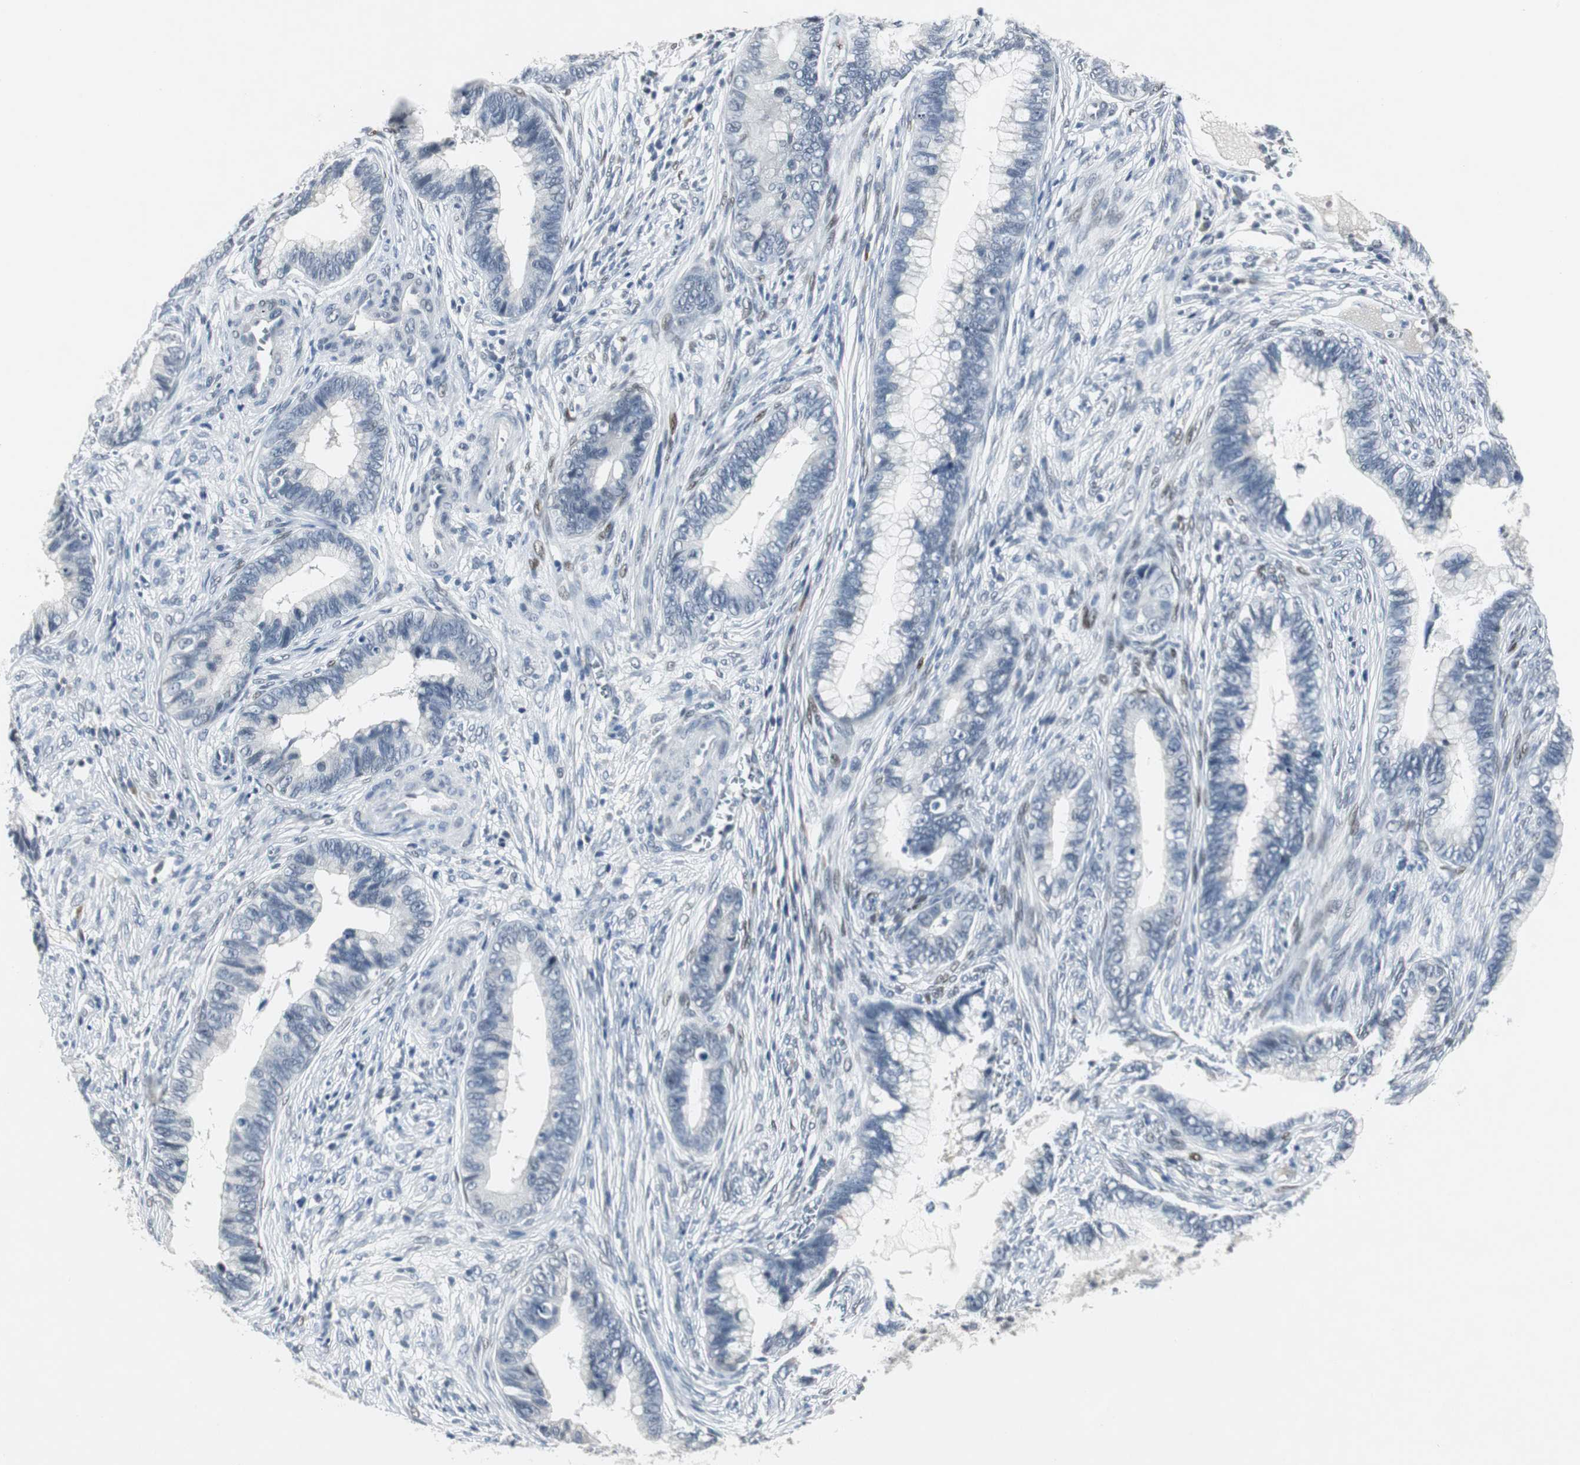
{"staining": {"intensity": "negative", "quantity": "none", "location": "none"}, "tissue": "cervical cancer", "cell_type": "Tumor cells", "image_type": "cancer", "snomed": [{"axis": "morphology", "description": "Adenocarcinoma, NOS"}, {"axis": "topography", "description": "Cervix"}], "caption": "This is an immunohistochemistry (IHC) image of human adenocarcinoma (cervical). There is no positivity in tumor cells.", "gene": "ELK1", "patient": {"sex": "female", "age": 44}}